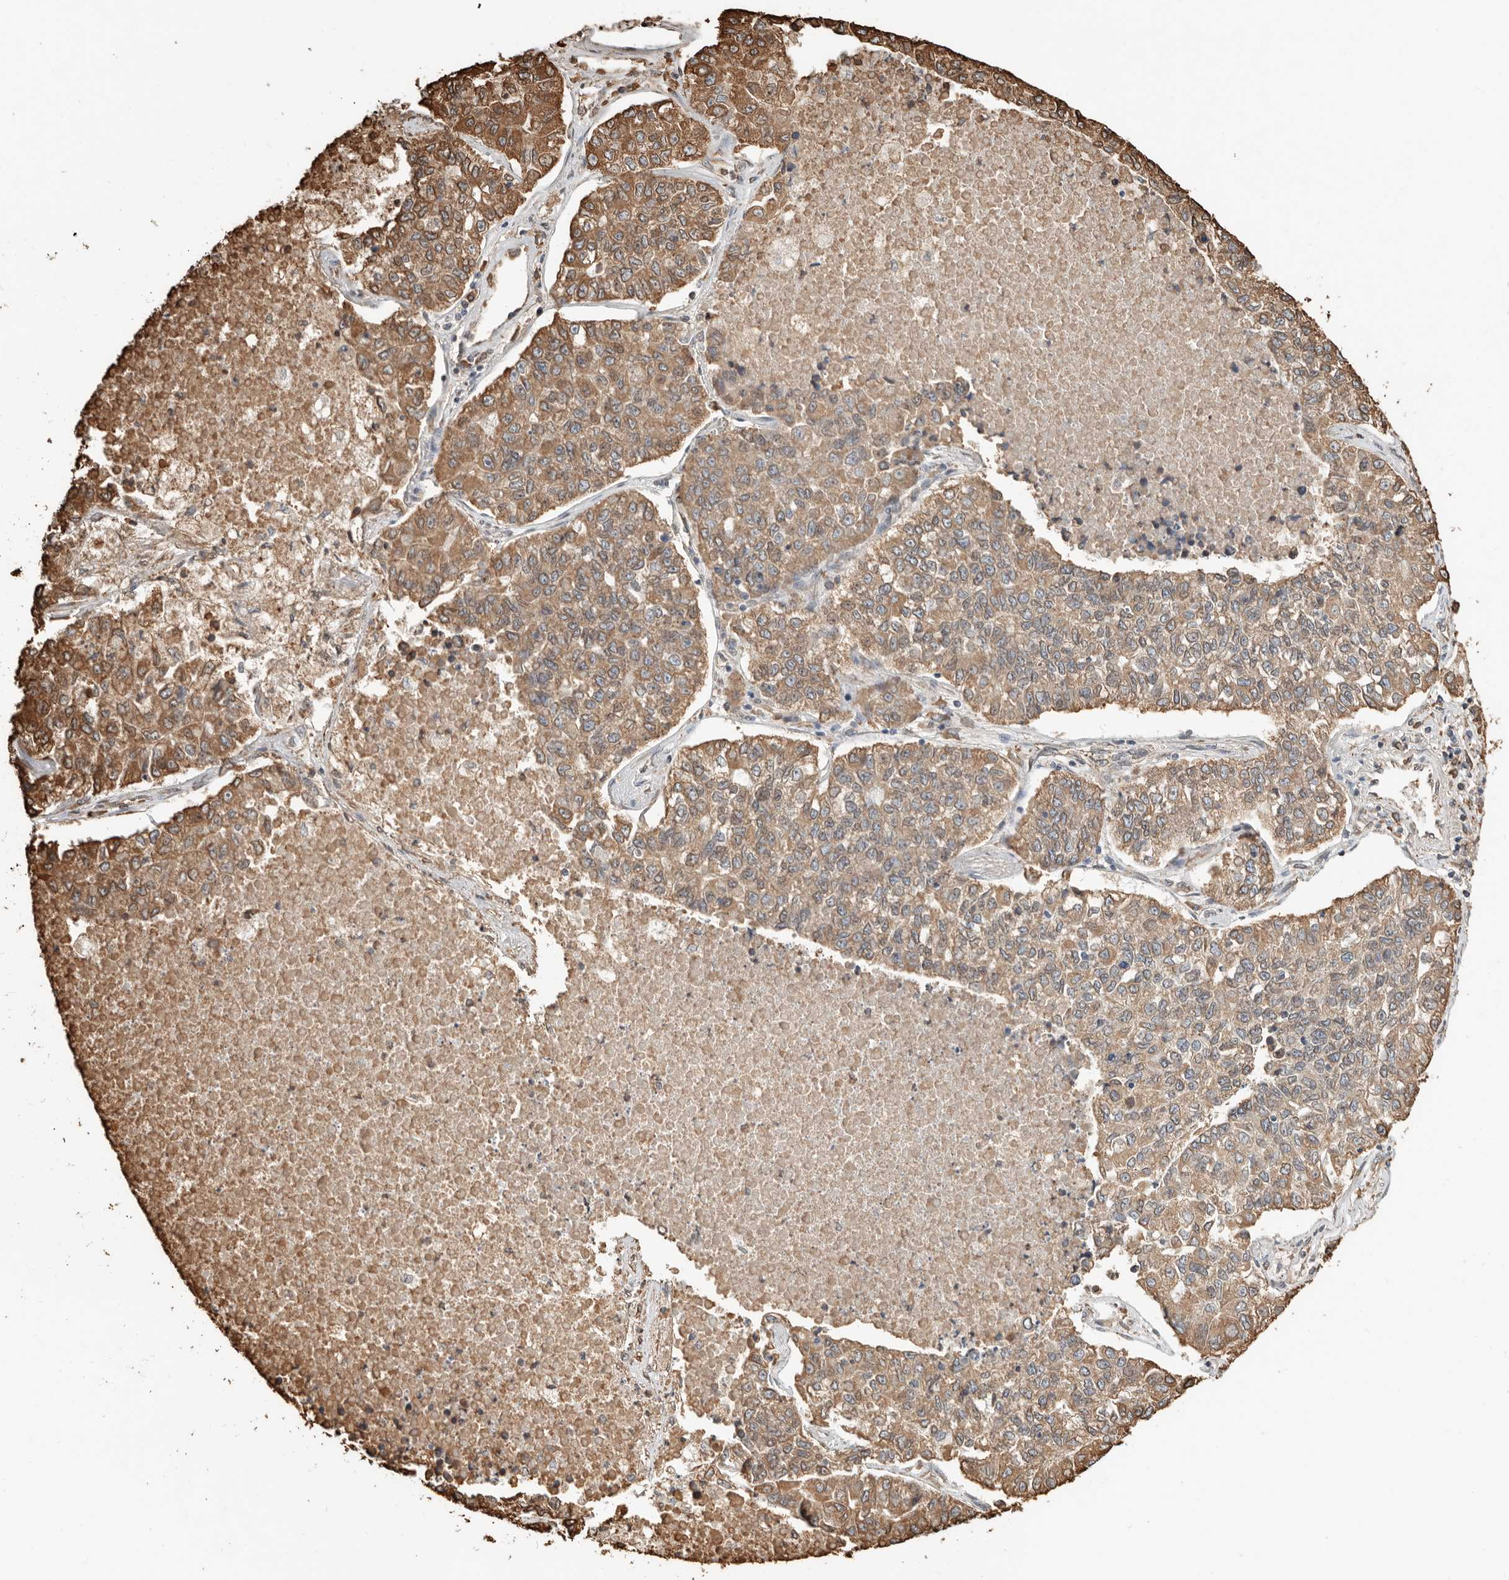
{"staining": {"intensity": "moderate", "quantity": ">75%", "location": "cytoplasmic/membranous"}, "tissue": "lung cancer", "cell_type": "Tumor cells", "image_type": "cancer", "snomed": [{"axis": "morphology", "description": "Adenocarcinoma, NOS"}, {"axis": "topography", "description": "Lung"}], "caption": "An image showing moderate cytoplasmic/membranous expression in about >75% of tumor cells in adenocarcinoma (lung), as visualized by brown immunohistochemical staining.", "gene": "ARHGEF10L", "patient": {"sex": "male", "age": 49}}